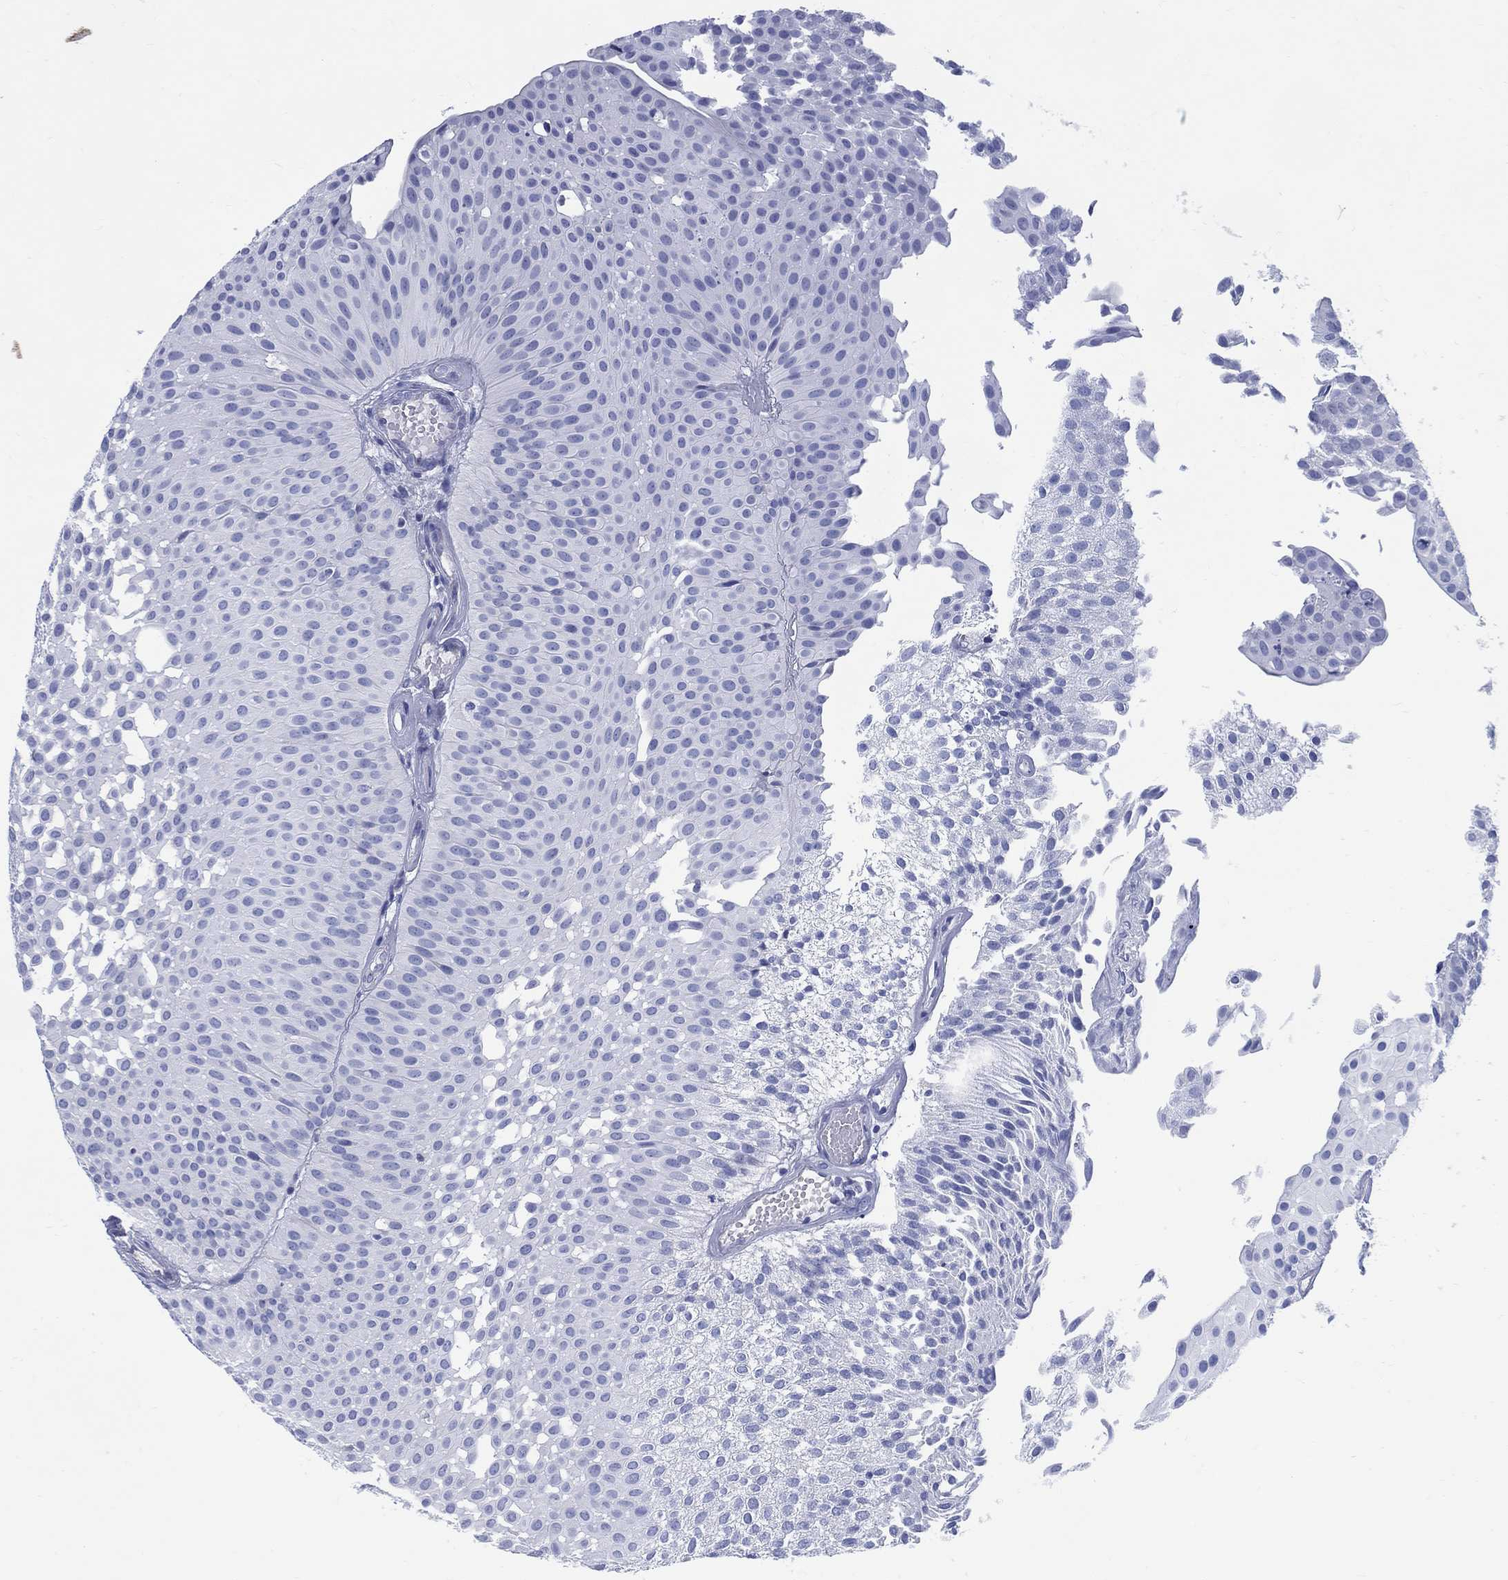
{"staining": {"intensity": "negative", "quantity": "none", "location": "none"}, "tissue": "urothelial cancer", "cell_type": "Tumor cells", "image_type": "cancer", "snomed": [{"axis": "morphology", "description": "Urothelial carcinoma, Low grade"}, {"axis": "topography", "description": "Urinary bladder"}], "caption": "Immunohistochemical staining of urothelial carcinoma (low-grade) reveals no significant expression in tumor cells.", "gene": "DDI1", "patient": {"sex": "male", "age": 64}}